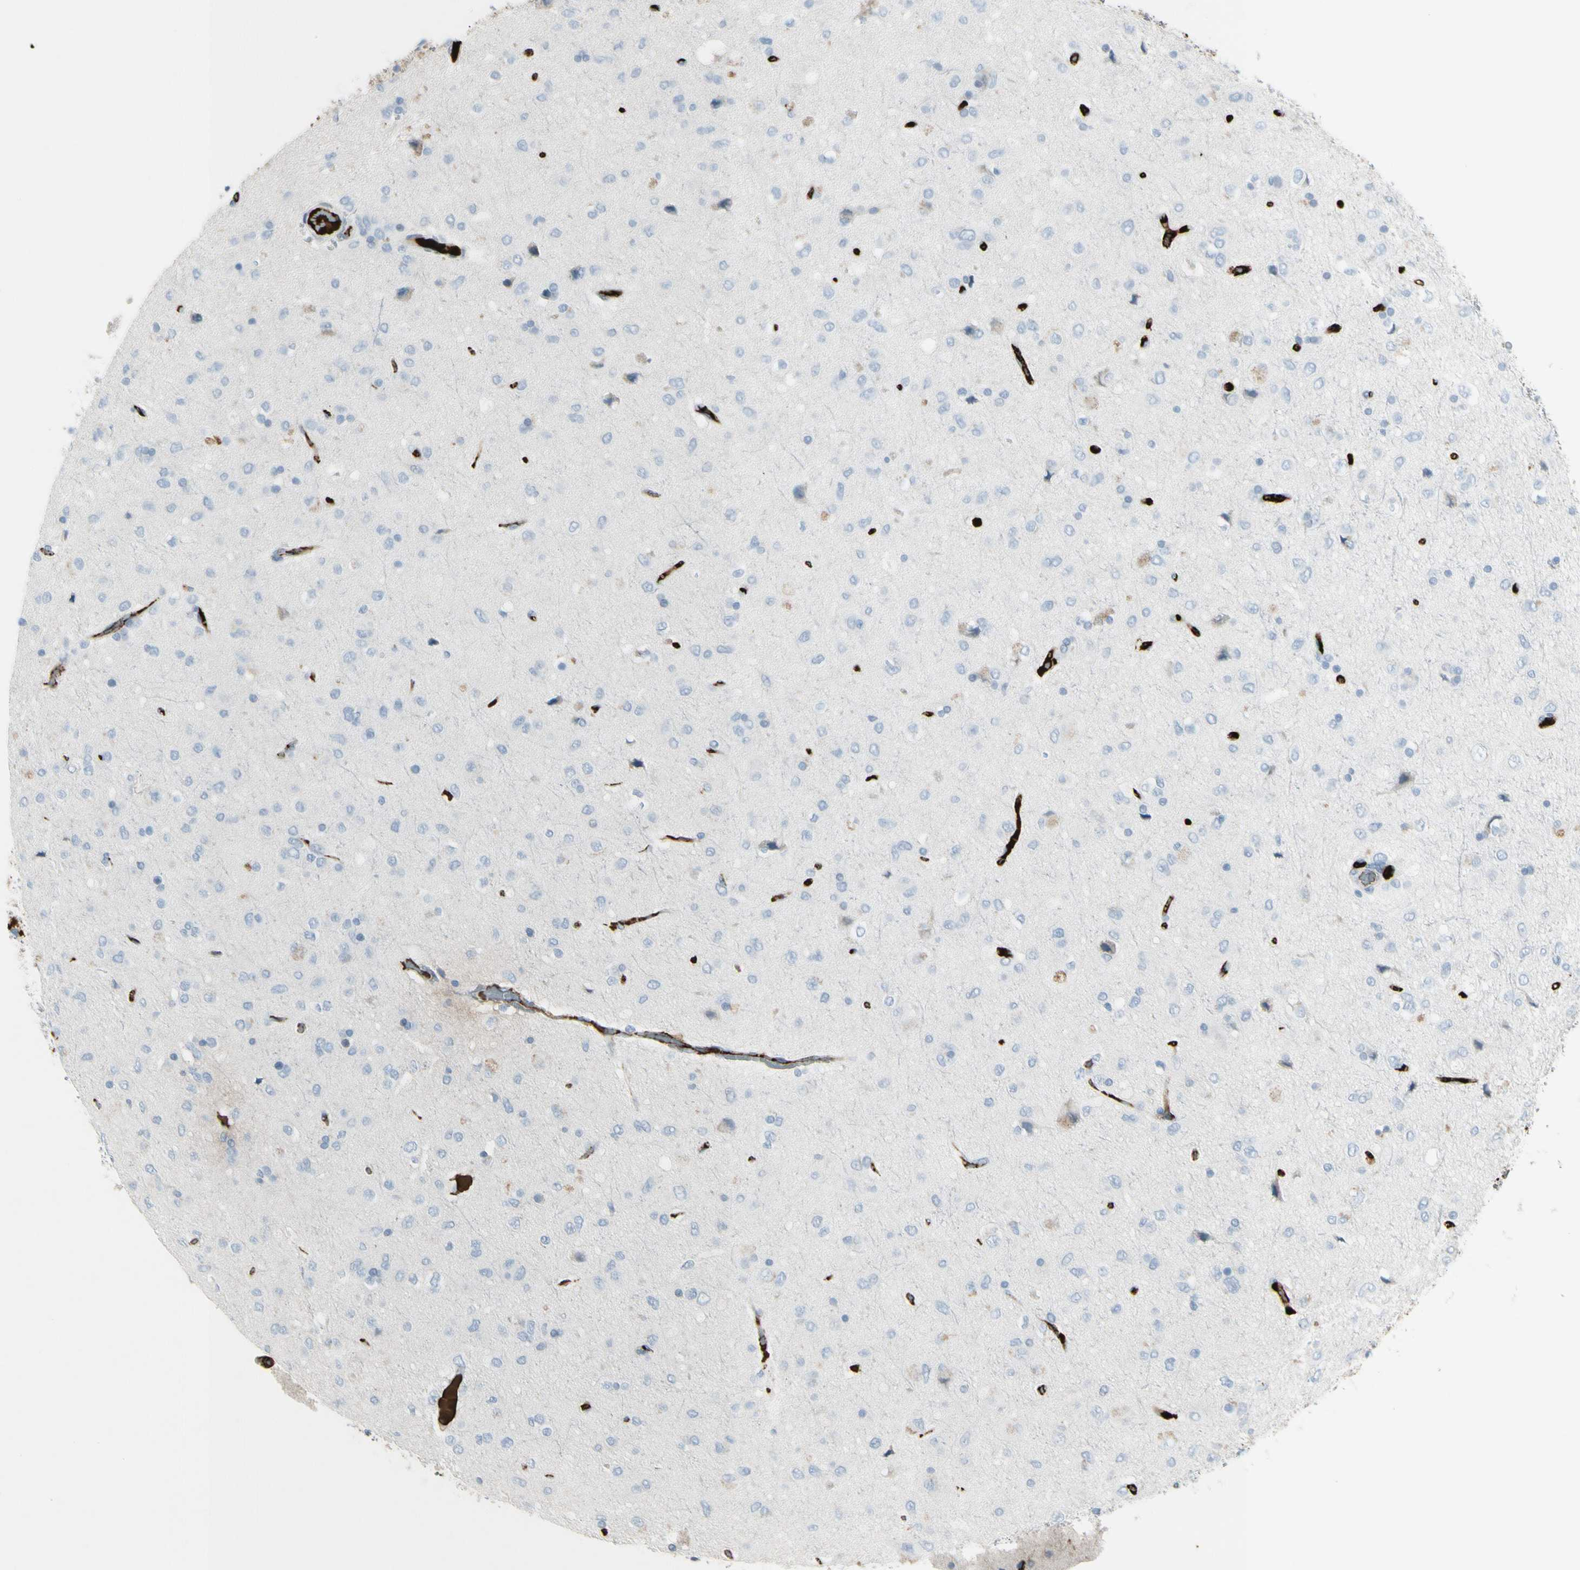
{"staining": {"intensity": "negative", "quantity": "none", "location": "none"}, "tissue": "glioma", "cell_type": "Tumor cells", "image_type": "cancer", "snomed": [{"axis": "morphology", "description": "Glioma, malignant, Low grade"}, {"axis": "topography", "description": "Brain"}], "caption": "This image is of malignant glioma (low-grade) stained with immunohistochemistry (IHC) to label a protein in brown with the nuclei are counter-stained blue. There is no staining in tumor cells.", "gene": "IGHG1", "patient": {"sex": "male", "age": 77}}